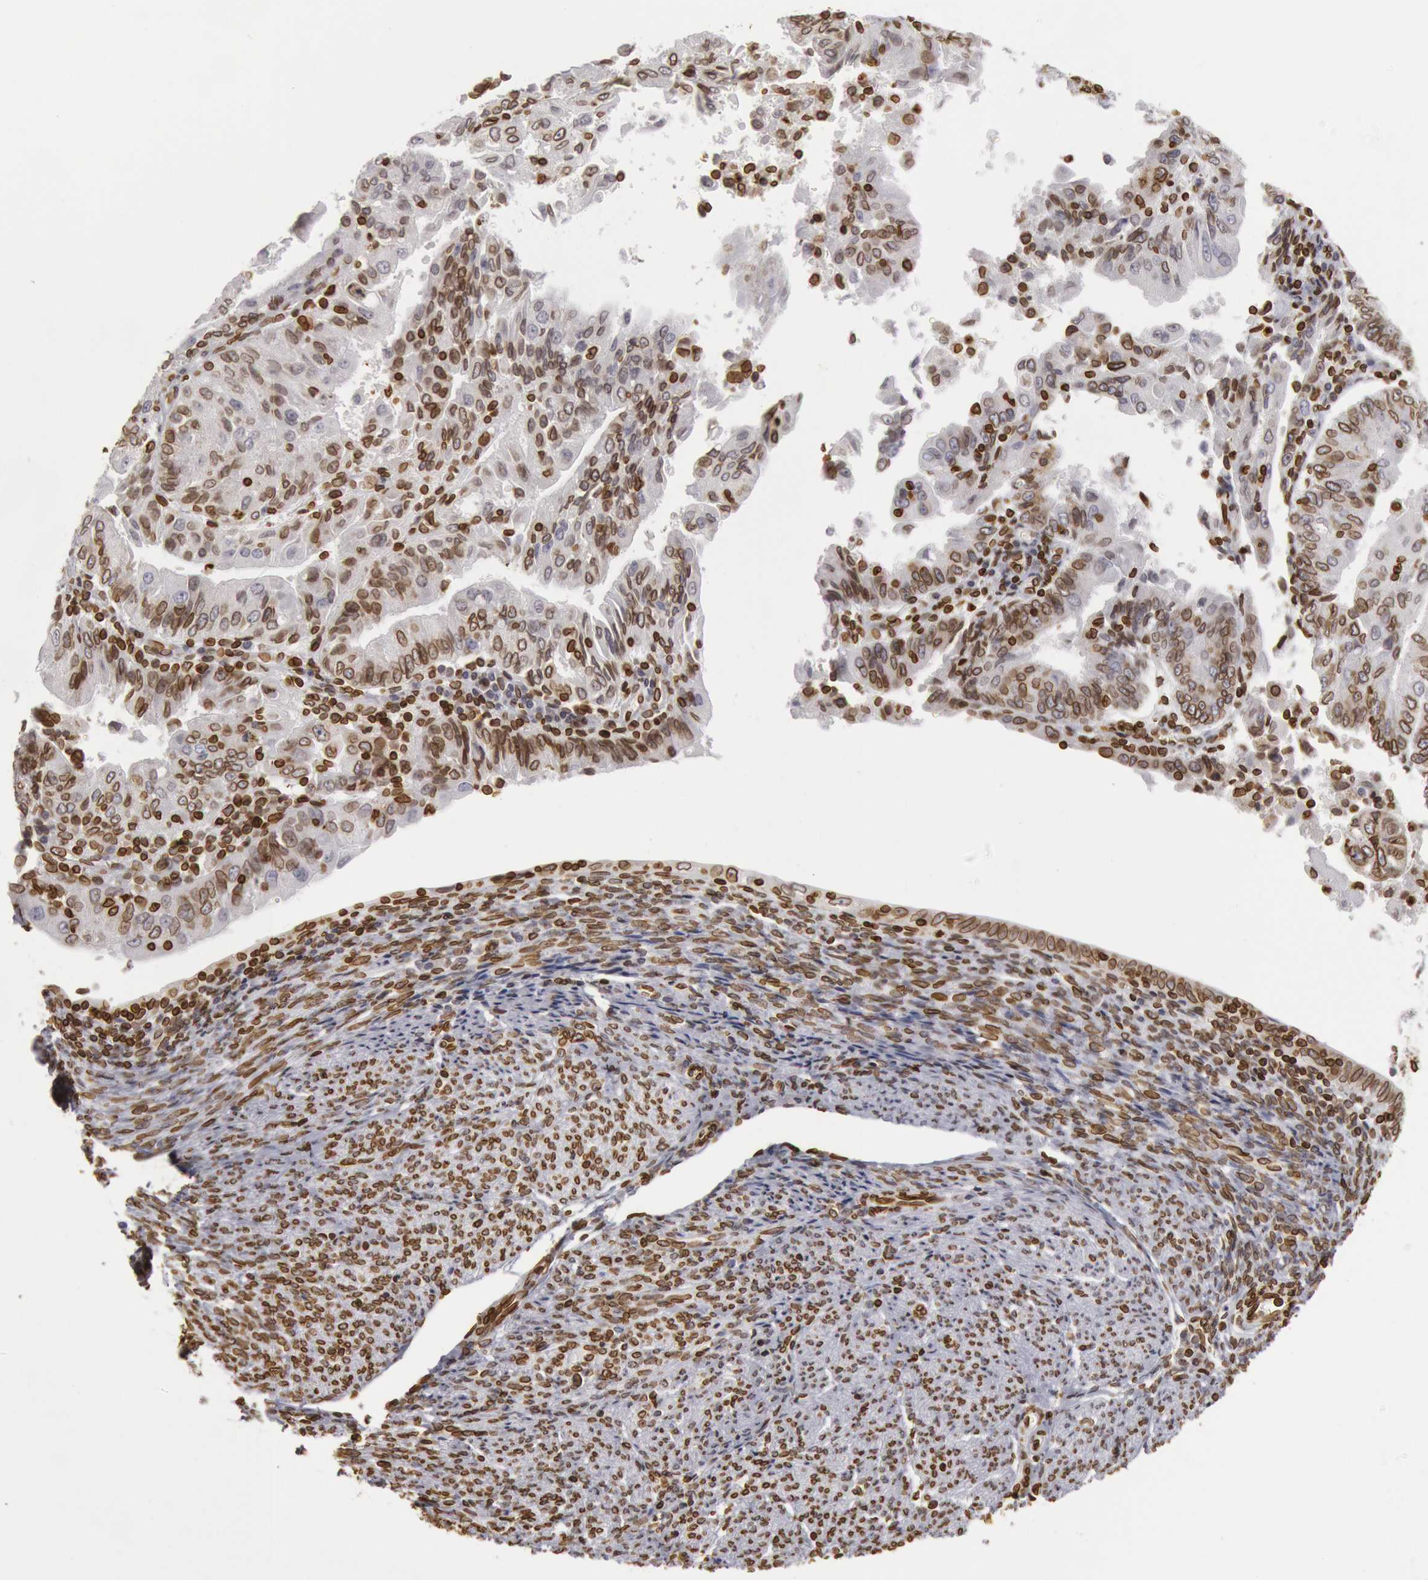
{"staining": {"intensity": "strong", "quantity": ">75%", "location": "cytoplasmic/membranous,nuclear"}, "tissue": "endometrial cancer", "cell_type": "Tumor cells", "image_type": "cancer", "snomed": [{"axis": "morphology", "description": "Adenocarcinoma, NOS"}, {"axis": "topography", "description": "Endometrium"}], "caption": "Immunohistochemistry (IHC) histopathology image of neoplastic tissue: endometrial adenocarcinoma stained using immunohistochemistry reveals high levels of strong protein expression localized specifically in the cytoplasmic/membranous and nuclear of tumor cells, appearing as a cytoplasmic/membranous and nuclear brown color.", "gene": "SUN2", "patient": {"sex": "female", "age": 75}}